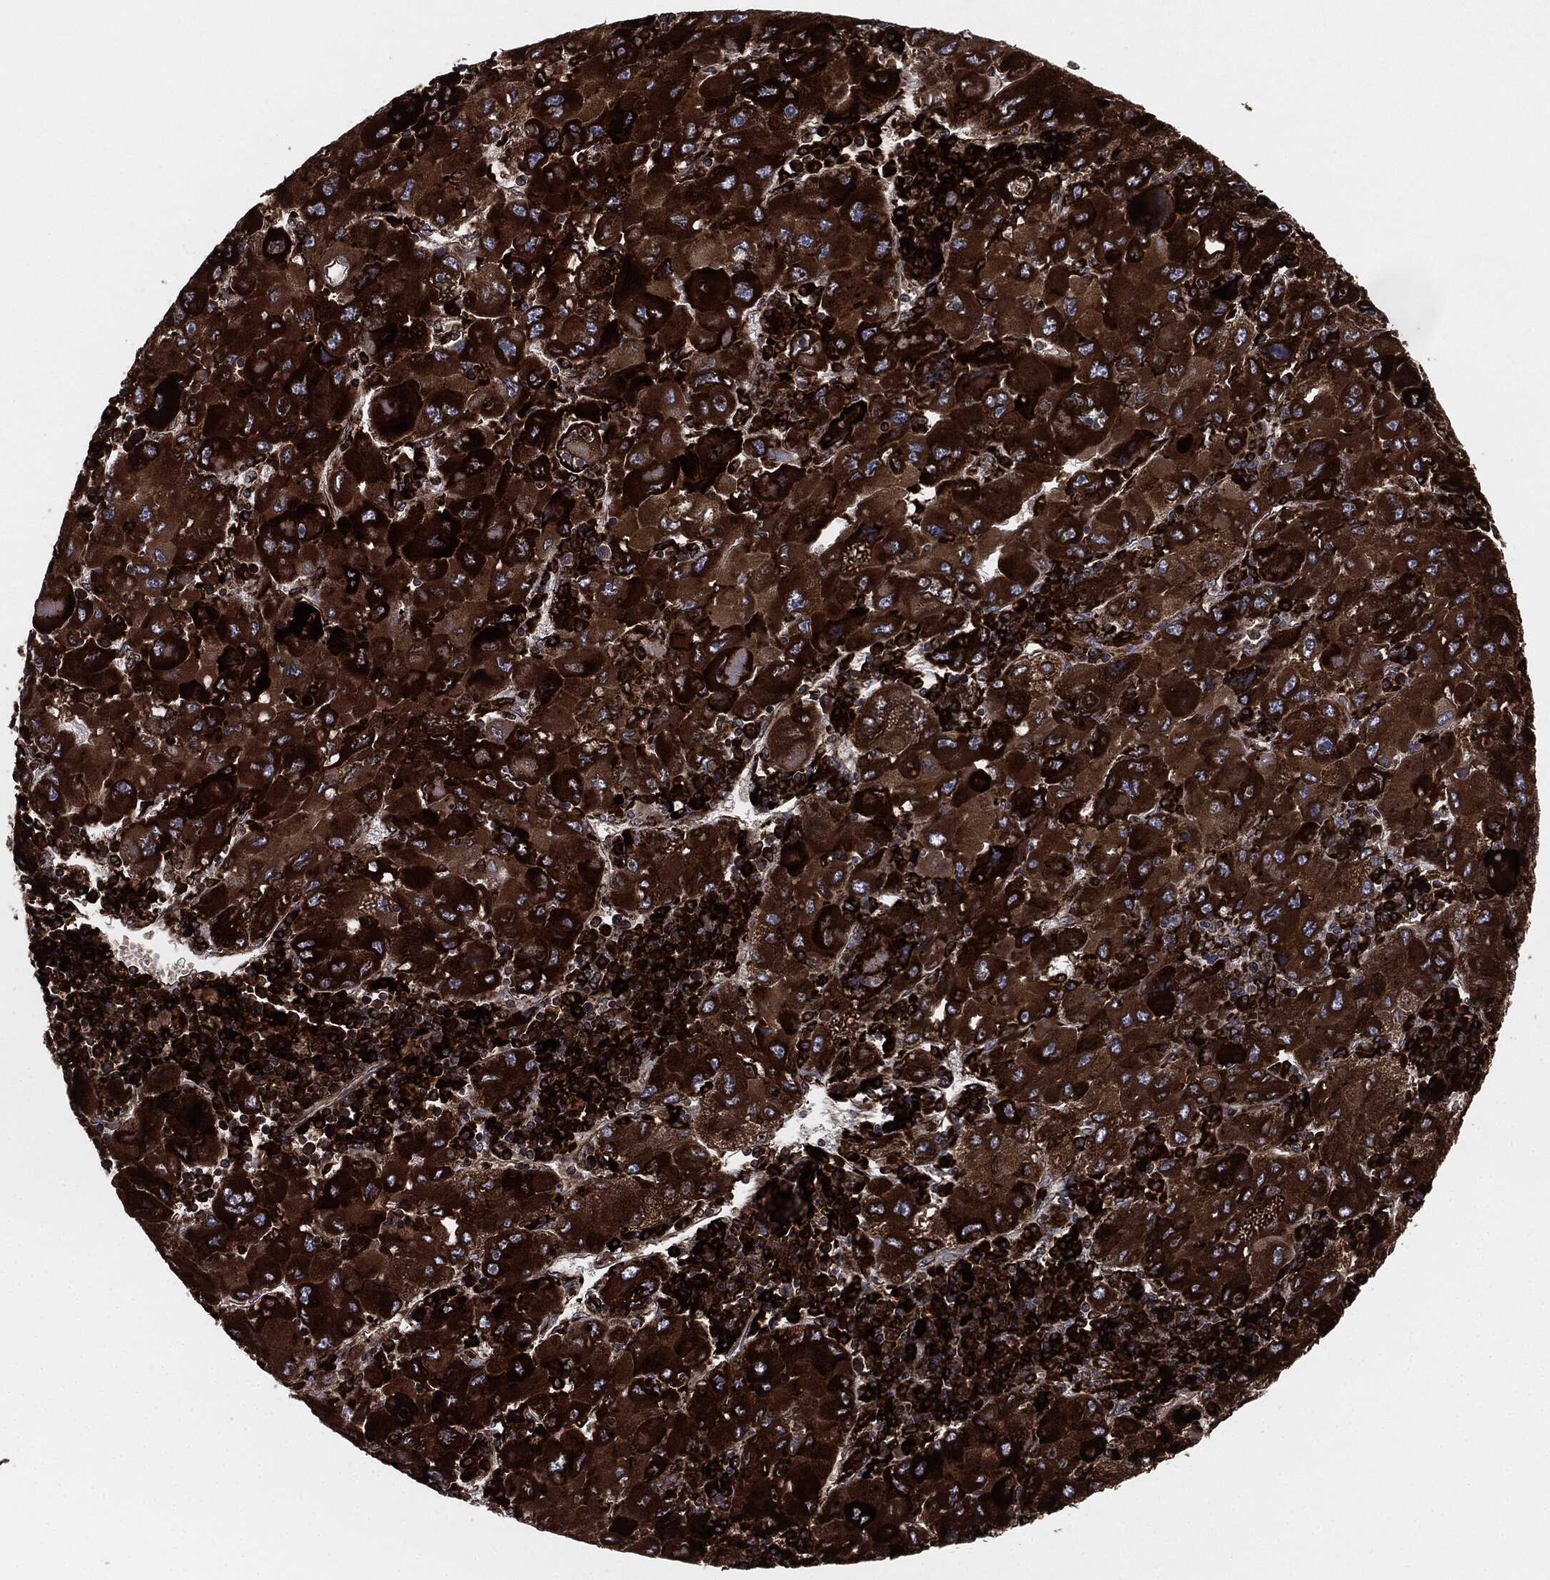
{"staining": {"intensity": "strong", "quantity": ">75%", "location": "cytoplasmic/membranous"}, "tissue": "liver cancer", "cell_type": "Tumor cells", "image_type": "cancer", "snomed": [{"axis": "morphology", "description": "Carcinoma, Hepatocellular, NOS"}, {"axis": "topography", "description": "Liver"}], "caption": "Human liver hepatocellular carcinoma stained for a protein (brown) displays strong cytoplasmic/membranous positive positivity in about >75% of tumor cells.", "gene": "CALR", "patient": {"sex": "male", "age": 75}}